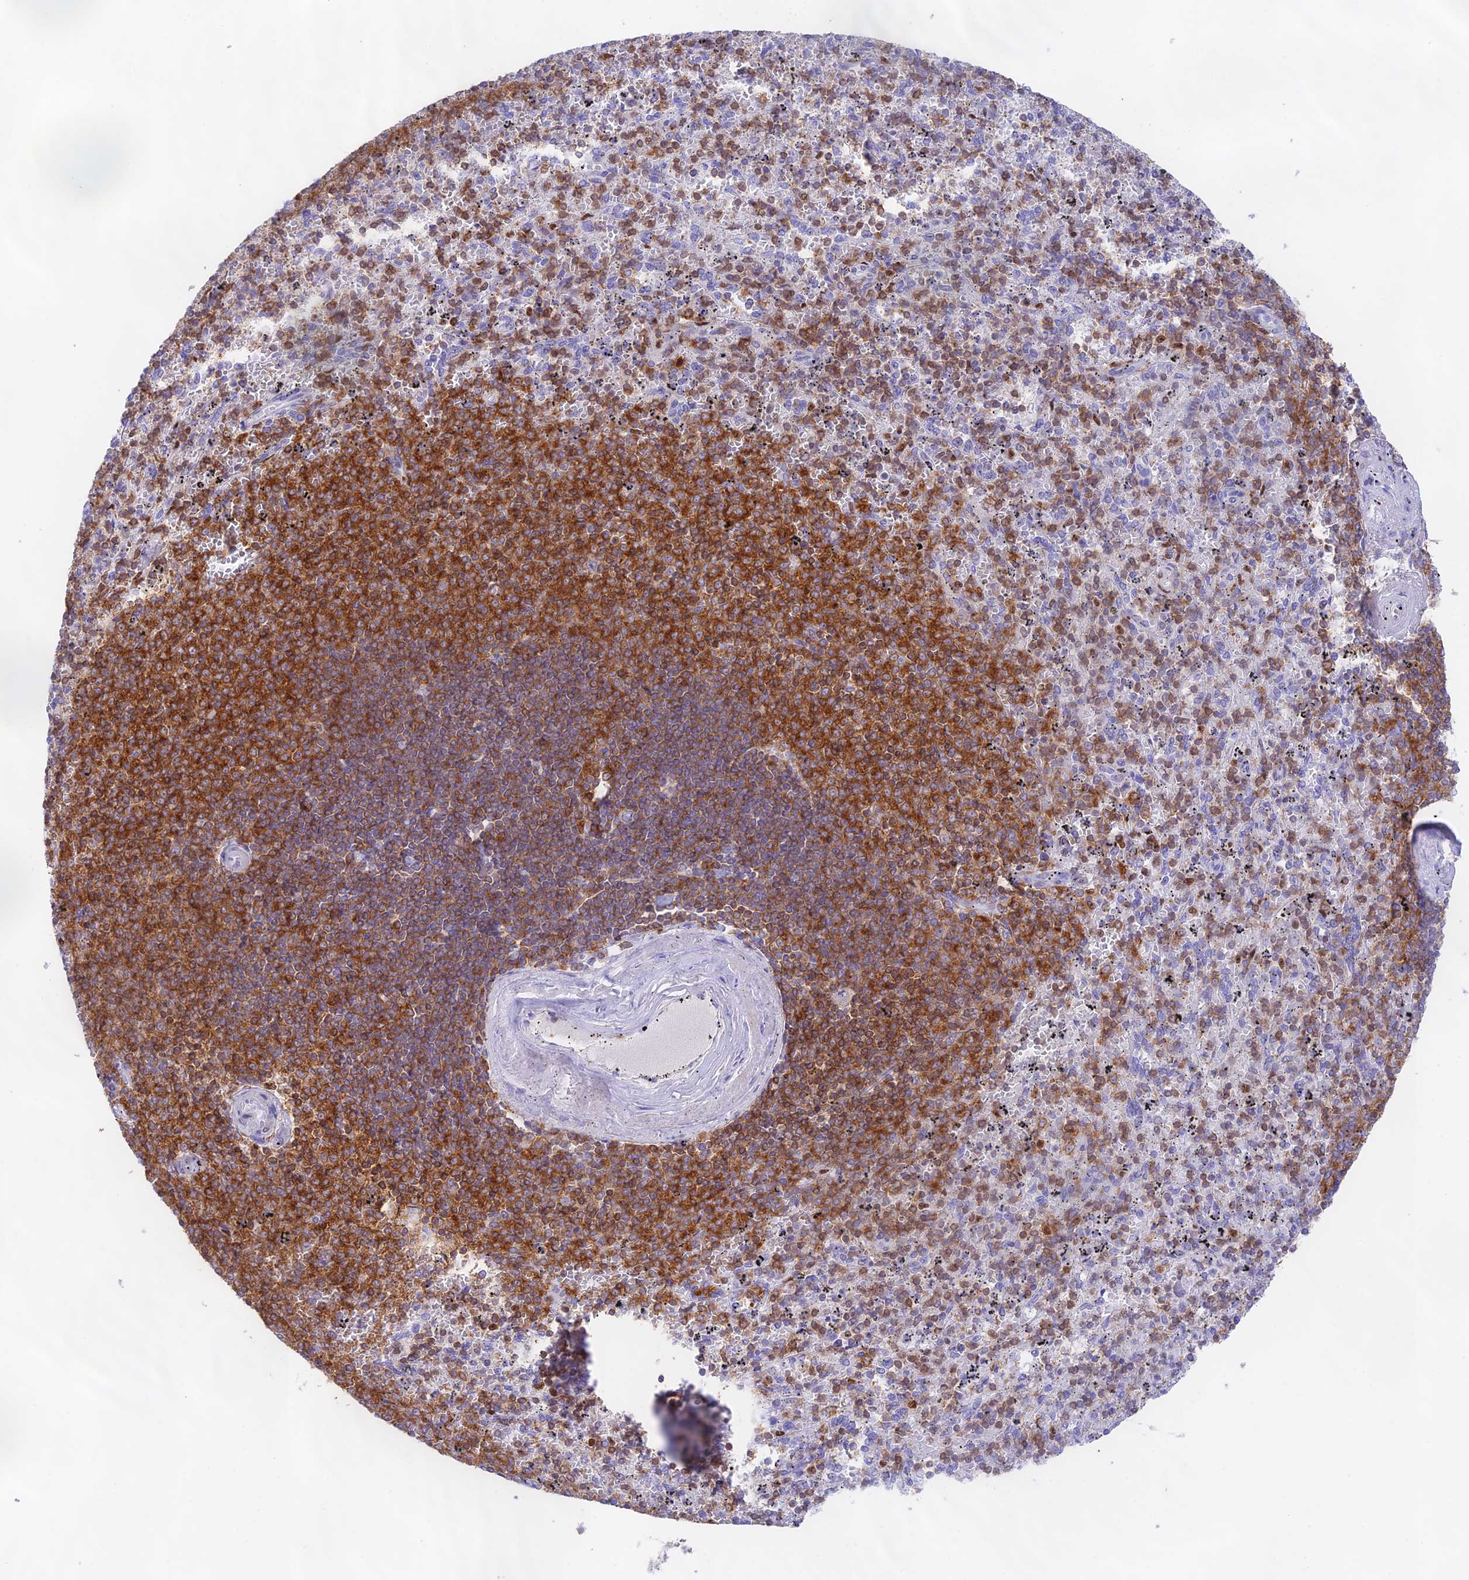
{"staining": {"intensity": "strong", "quantity": "<25%", "location": "cytoplasmic/membranous"}, "tissue": "spleen", "cell_type": "Cells in red pulp", "image_type": "normal", "snomed": [{"axis": "morphology", "description": "Normal tissue, NOS"}, {"axis": "topography", "description": "Spleen"}], "caption": "Protein analysis of unremarkable spleen shows strong cytoplasmic/membranous positivity in approximately <25% of cells in red pulp.", "gene": "DENND1C", "patient": {"sex": "male", "age": 82}}